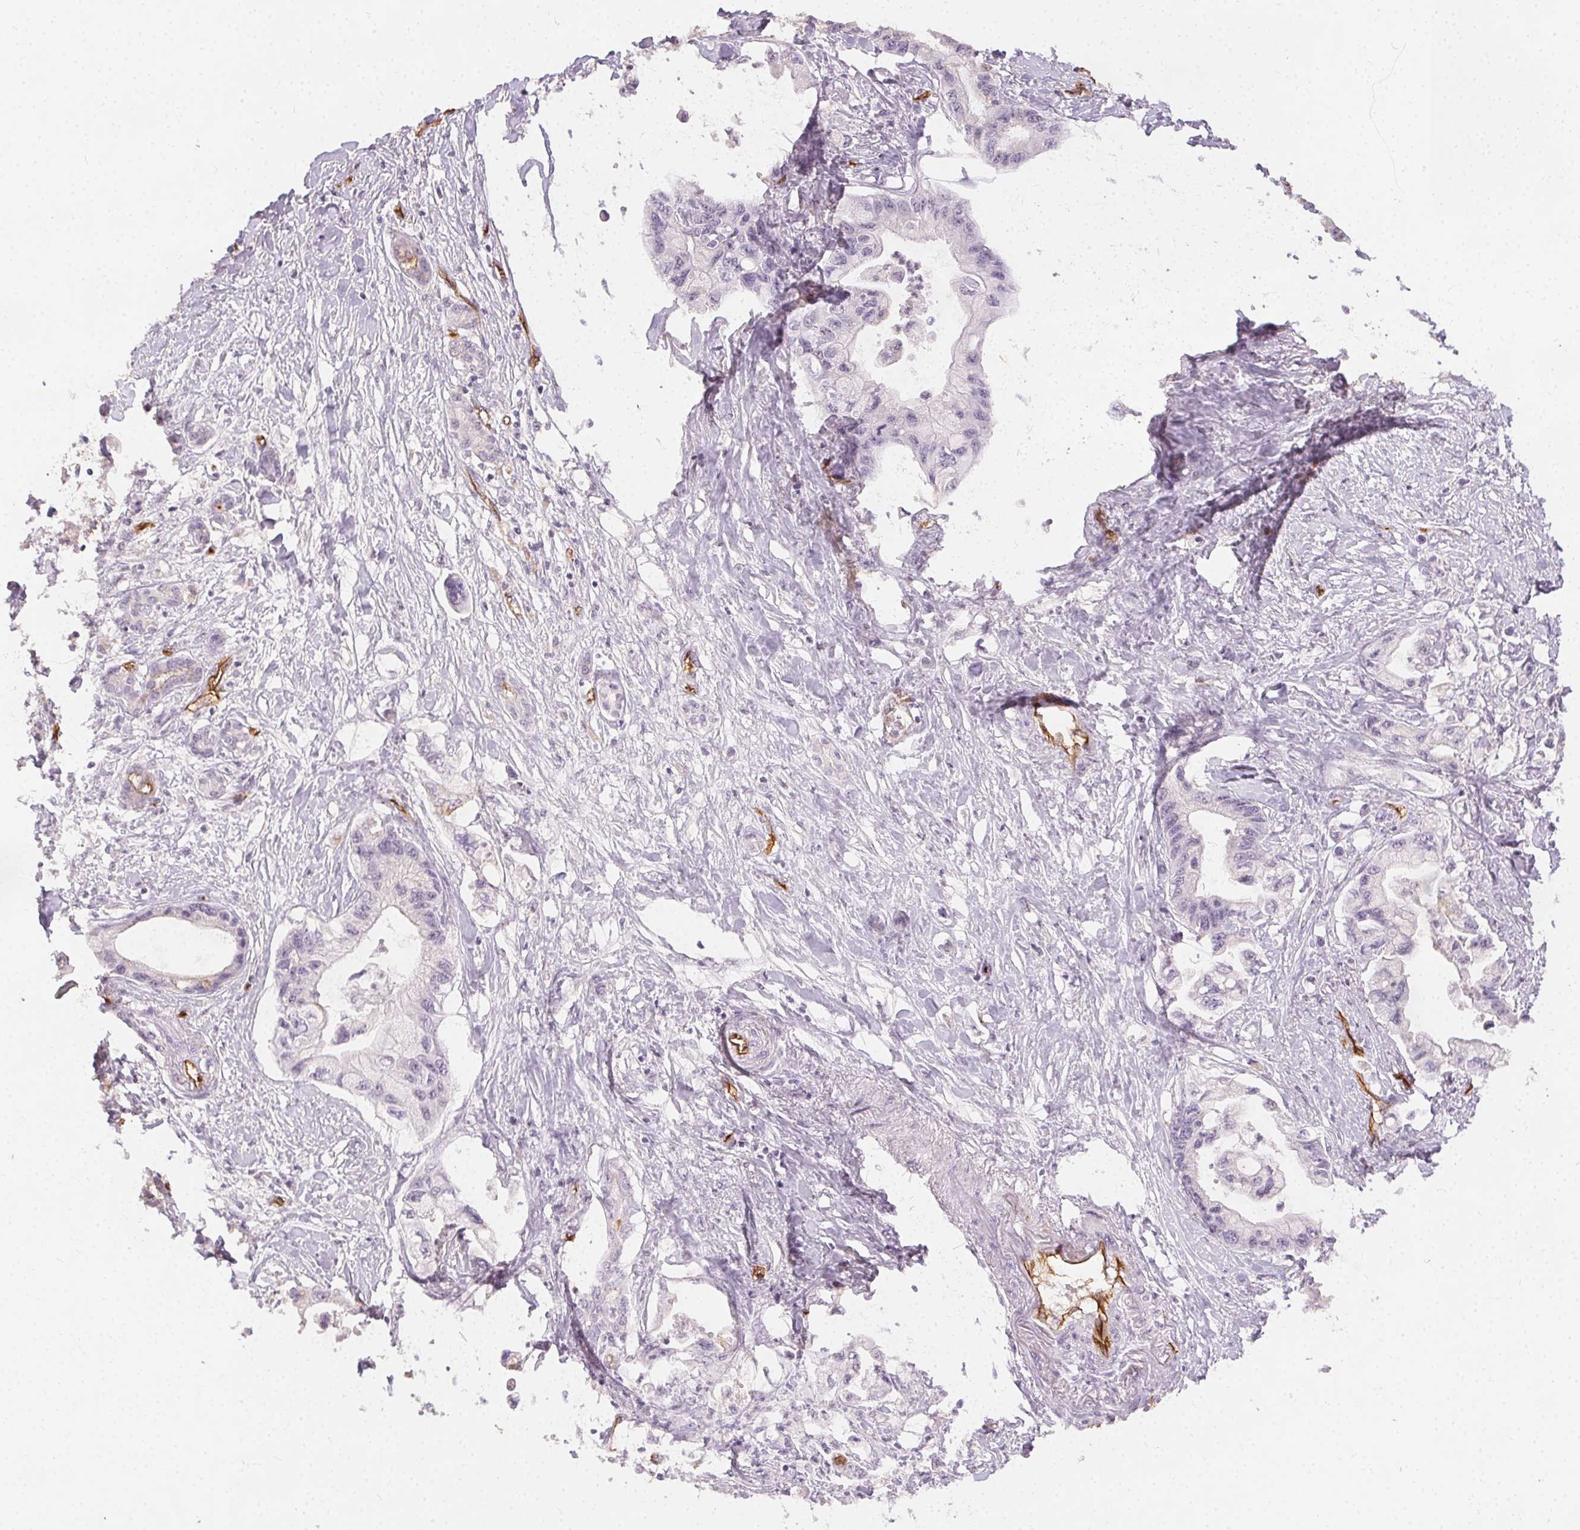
{"staining": {"intensity": "negative", "quantity": "none", "location": "none"}, "tissue": "pancreatic cancer", "cell_type": "Tumor cells", "image_type": "cancer", "snomed": [{"axis": "morphology", "description": "Adenocarcinoma, NOS"}, {"axis": "topography", "description": "Pancreas"}], "caption": "DAB immunohistochemical staining of pancreatic cancer shows no significant positivity in tumor cells.", "gene": "PODXL", "patient": {"sex": "male", "age": 61}}